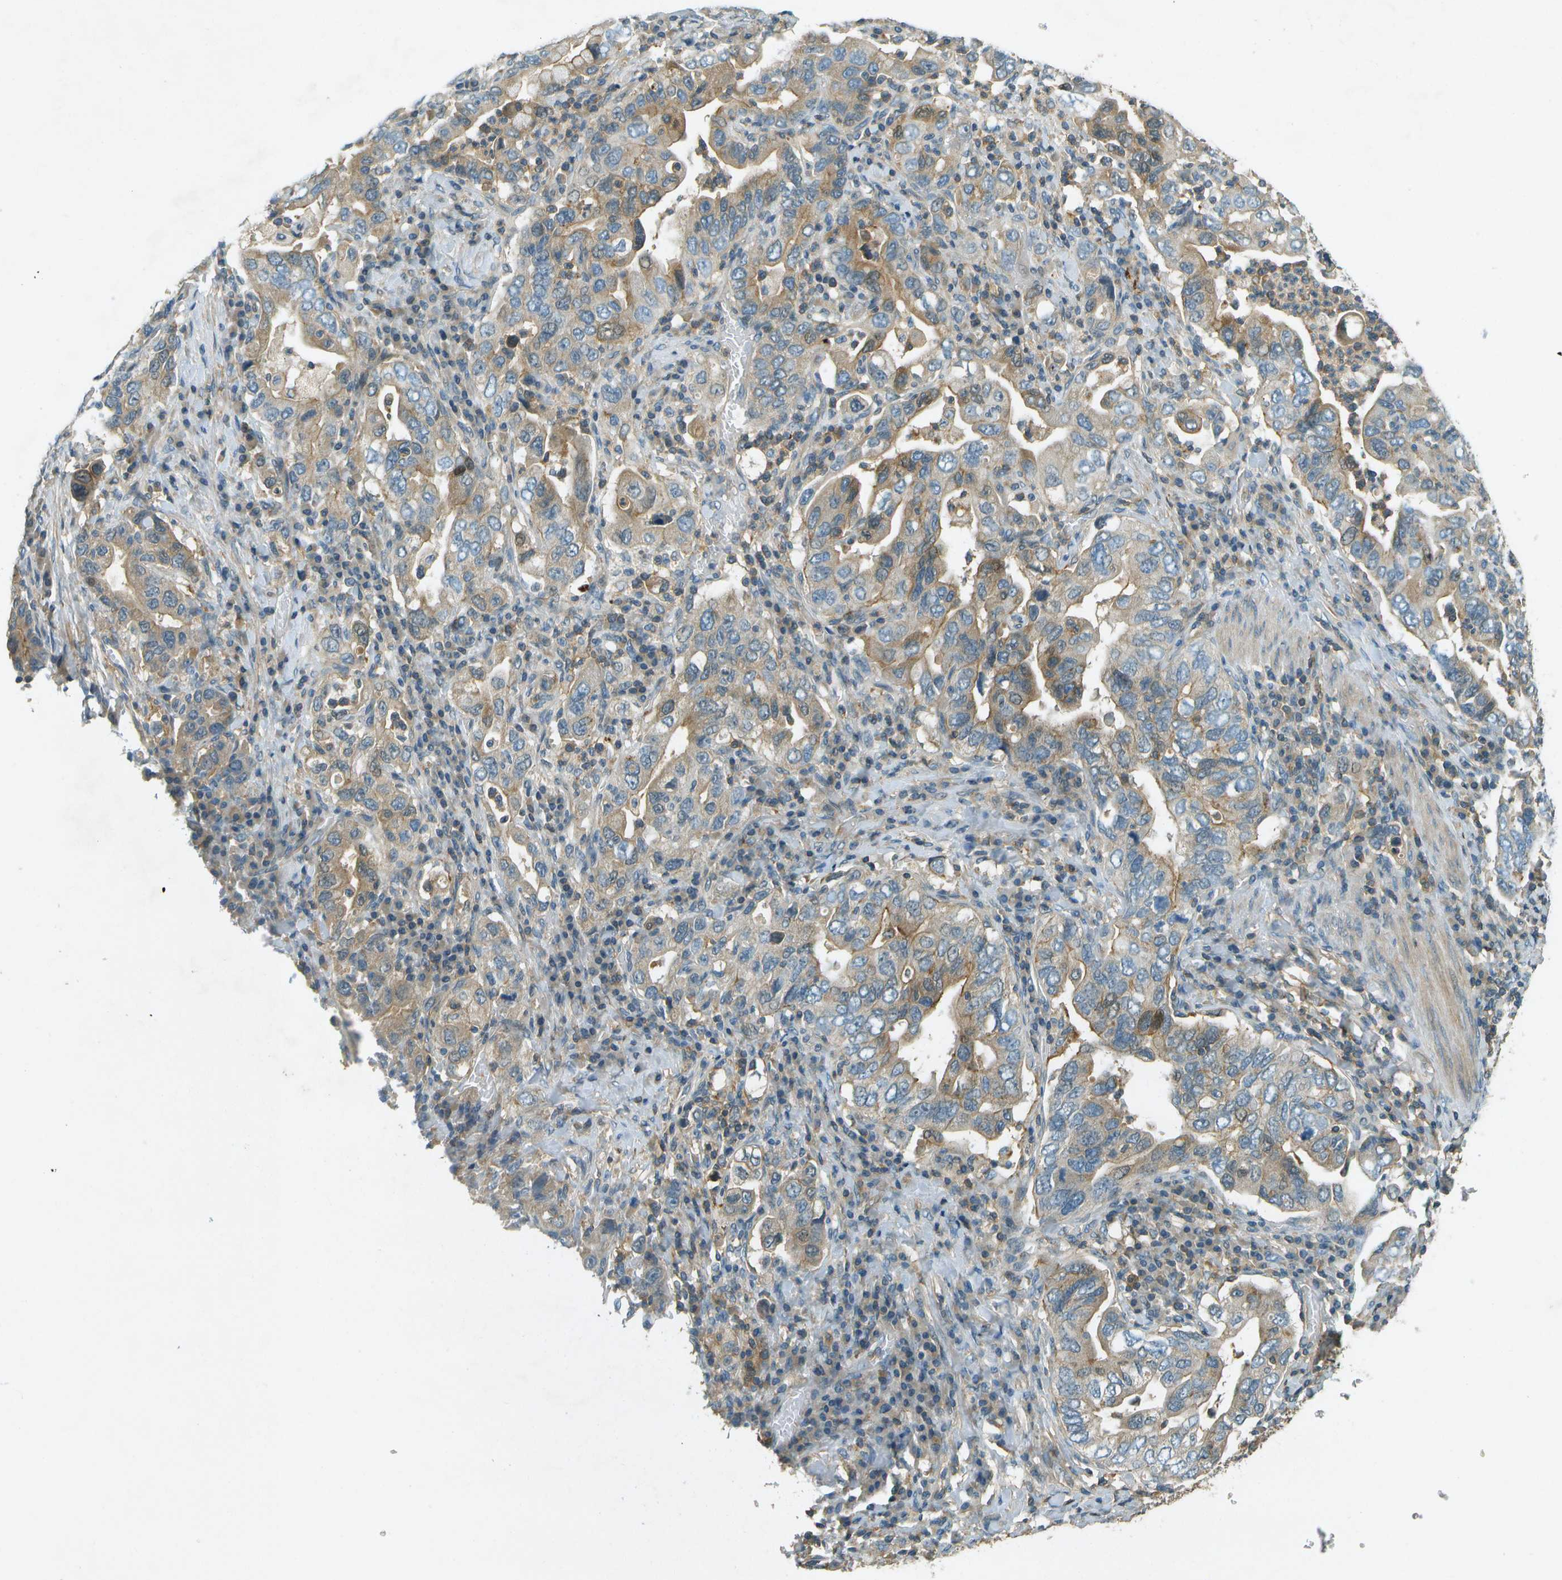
{"staining": {"intensity": "moderate", "quantity": "25%-75%", "location": "cytoplasmic/membranous"}, "tissue": "stomach cancer", "cell_type": "Tumor cells", "image_type": "cancer", "snomed": [{"axis": "morphology", "description": "Adenocarcinoma, NOS"}, {"axis": "topography", "description": "Stomach, upper"}], "caption": "Brown immunohistochemical staining in human stomach cancer demonstrates moderate cytoplasmic/membranous staining in about 25%-75% of tumor cells.", "gene": "NUDT4", "patient": {"sex": "male", "age": 62}}